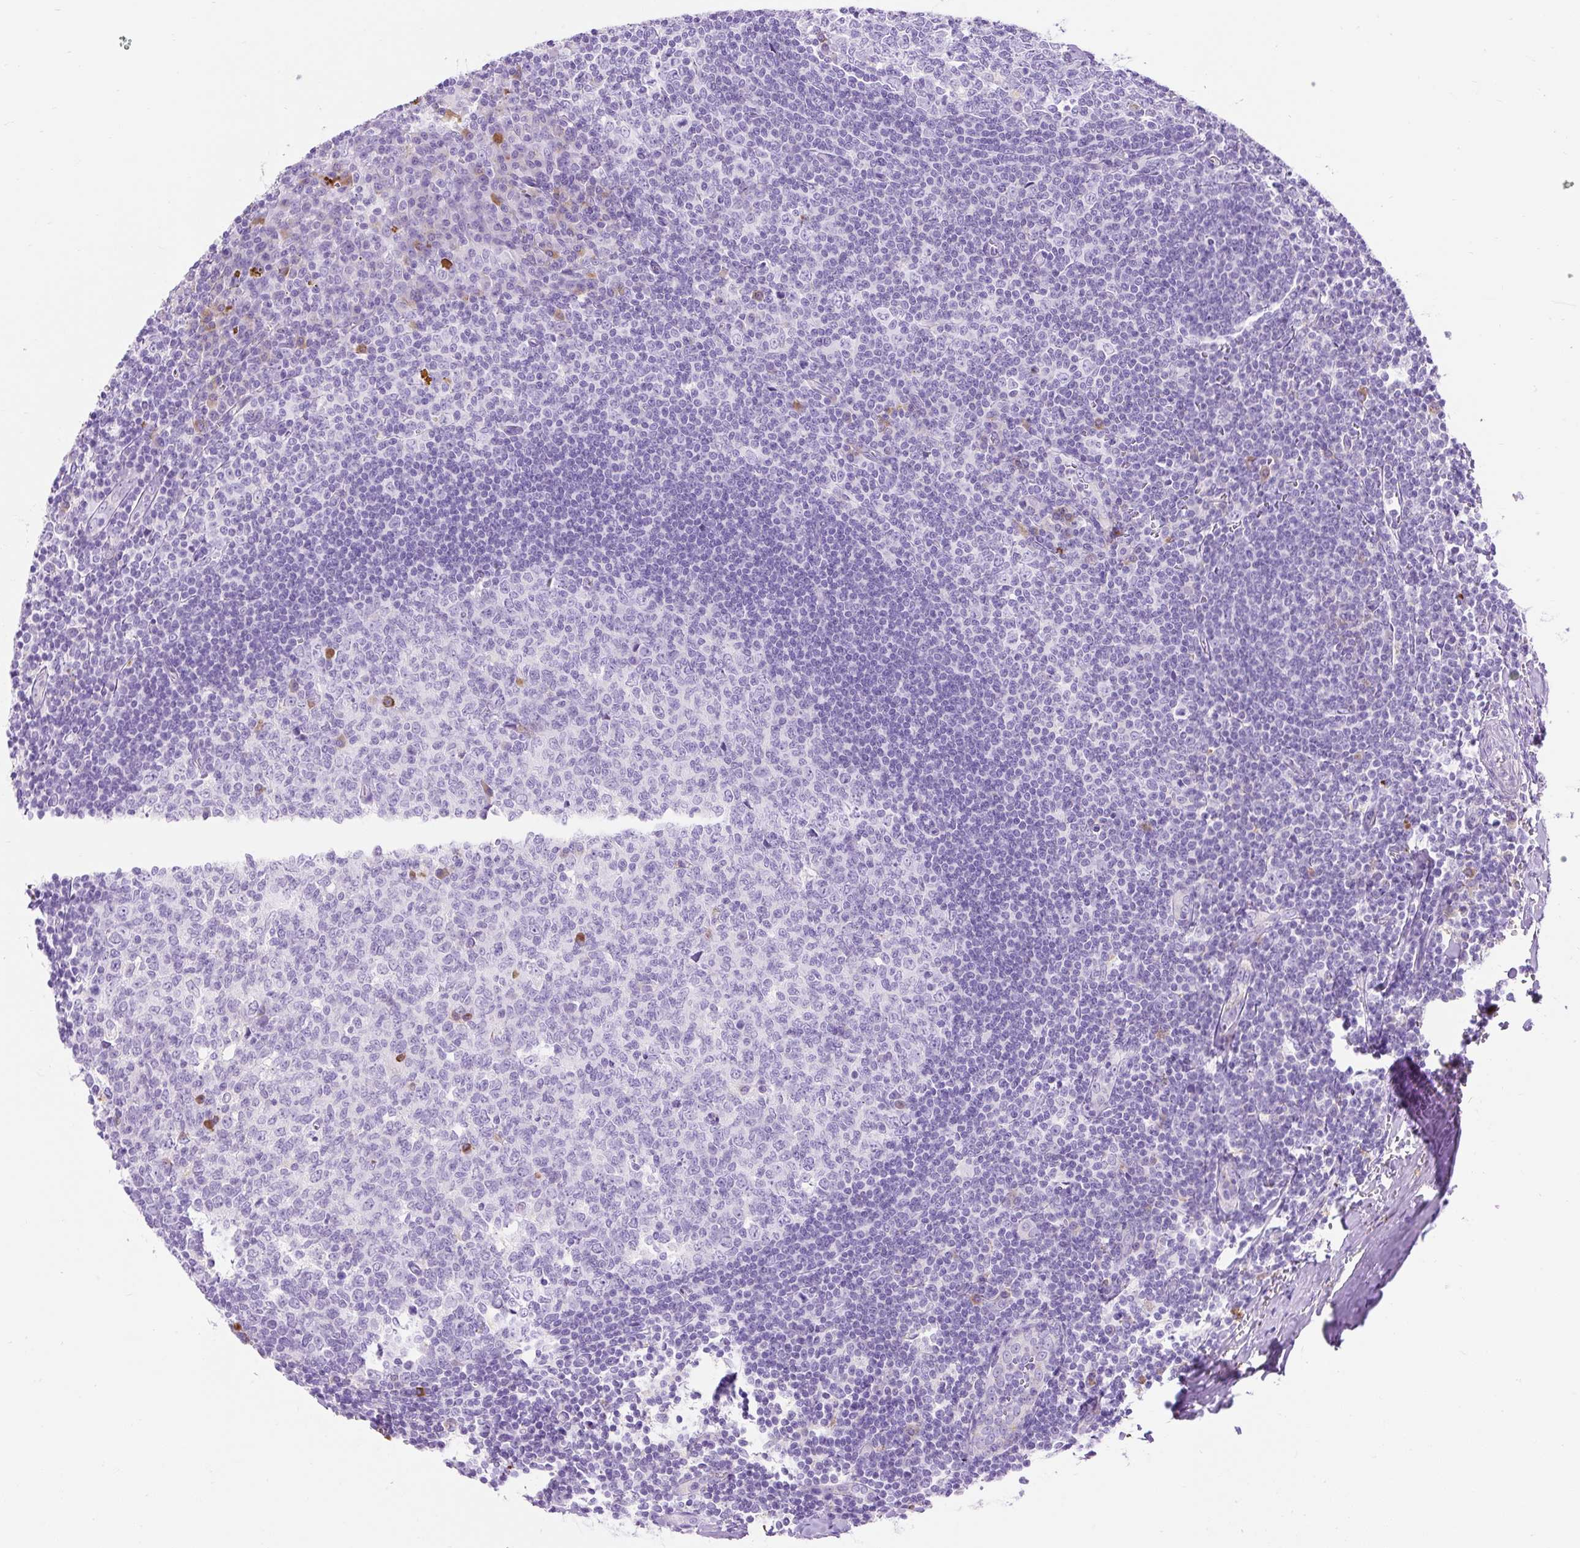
{"staining": {"intensity": "negative", "quantity": "none", "location": "none"}, "tissue": "tonsil", "cell_type": "Germinal center cells", "image_type": "normal", "snomed": [{"axis": "morphology", "description": "Normal tissue, NOS"}, {"axis": "topography", "description": "Tonsil"}], "caption": "Immunohistochemistry (IHC) micrograph of benign tonsil: human tonsil stained with DAB (3,3'-diaminobenzidine) displays no significant protein expression in germinal center cells.", "gene": "HEXB", "patient": {"sex": "male", "age": 27}}